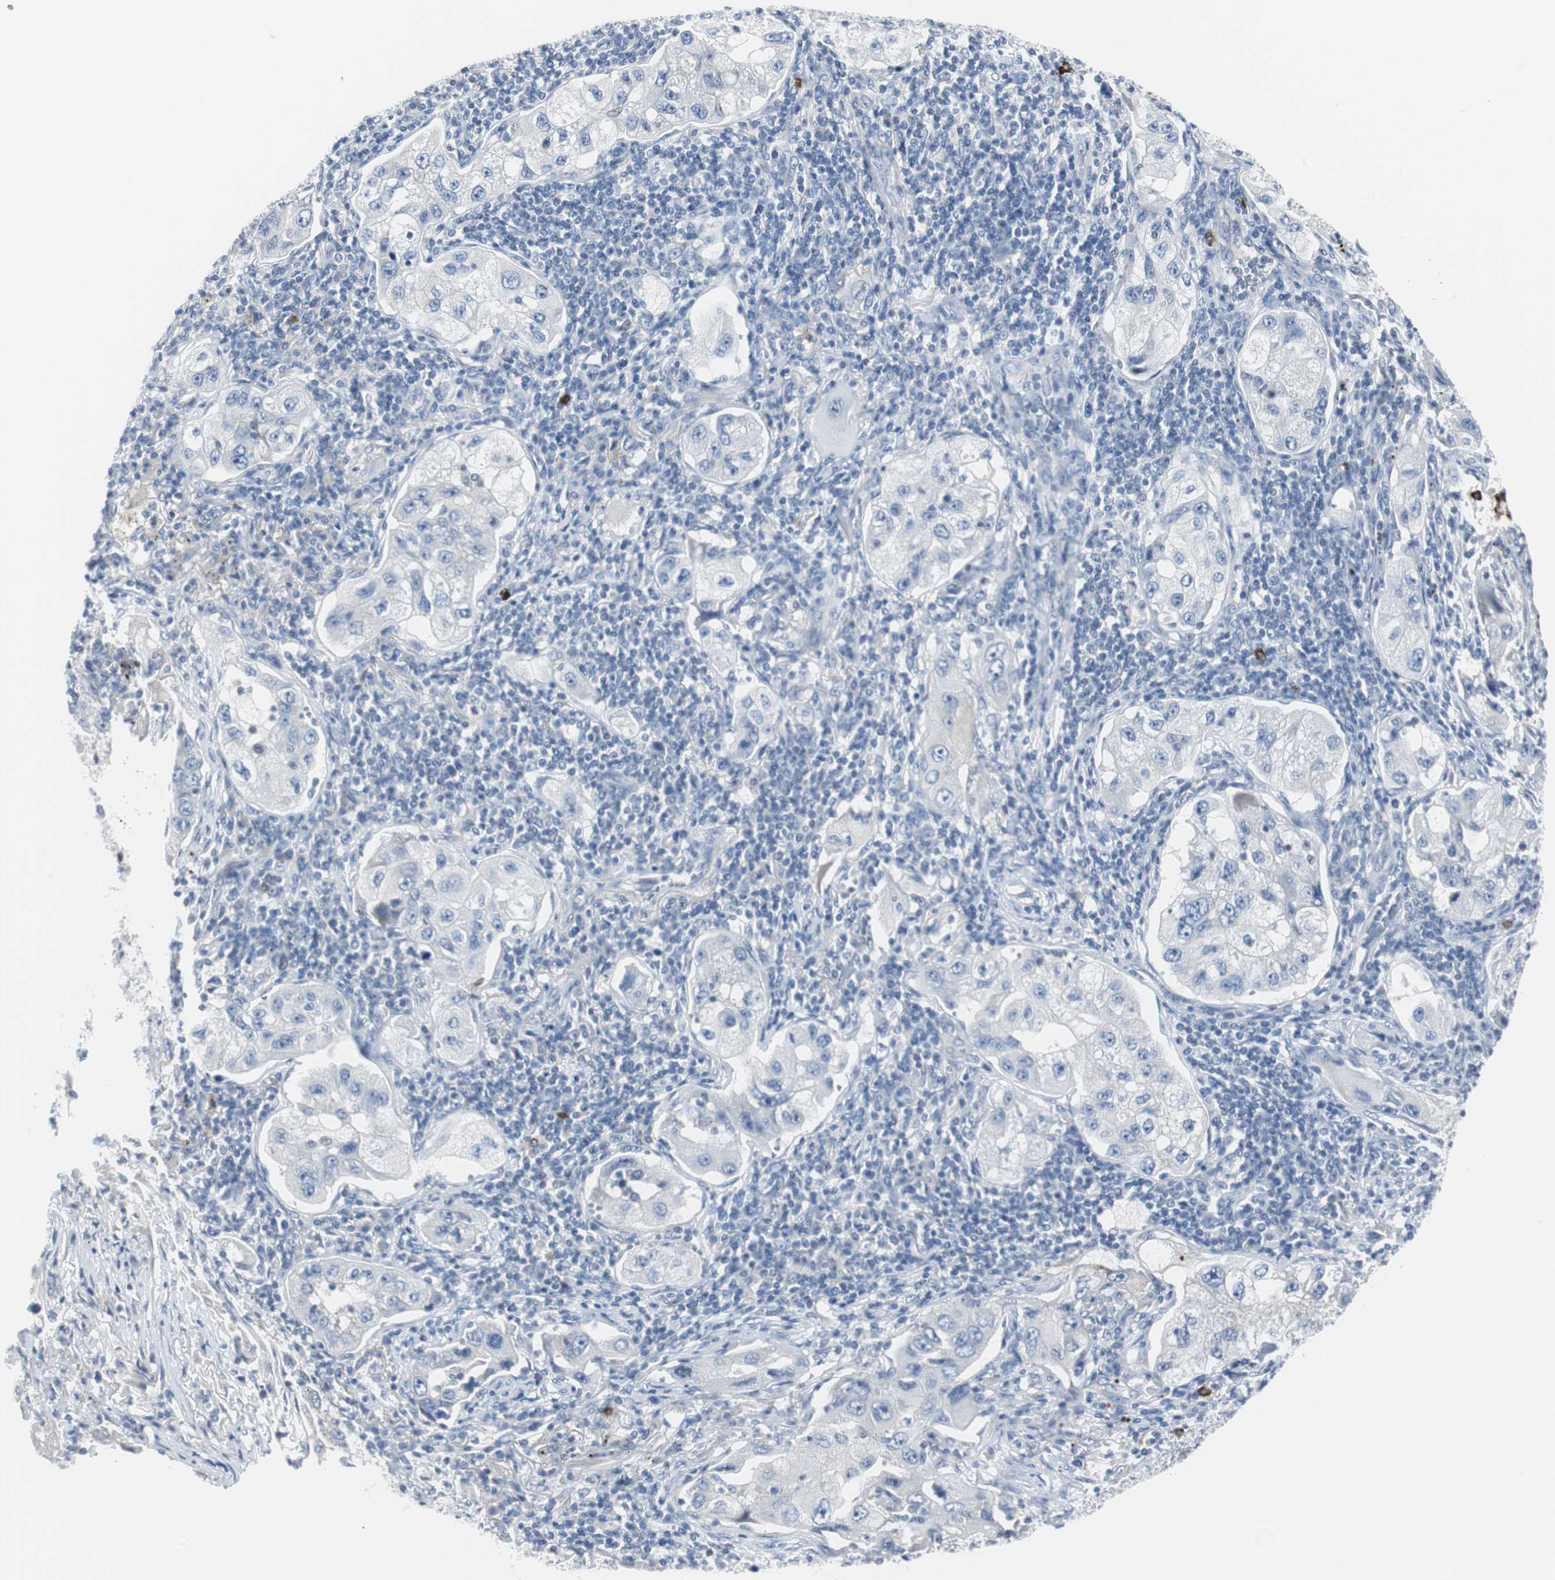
{"staining": {"intensity": "negative", "quantity": "none", "location": "none"}, "tissue": "lung cancer", "cell_type": "Tumor cells", "image_type": "cancer", "snomed": [{"axis": "morphology", "description": "Adenocarcinoma, NOS"}, {"axis": "topography", "description": "Lung"}], "caption": "The image shows no staining of tumor cells in lung adenocarcinoma.", "gene": "RASA1", "patient": {"sex": "female", "age": 65}}